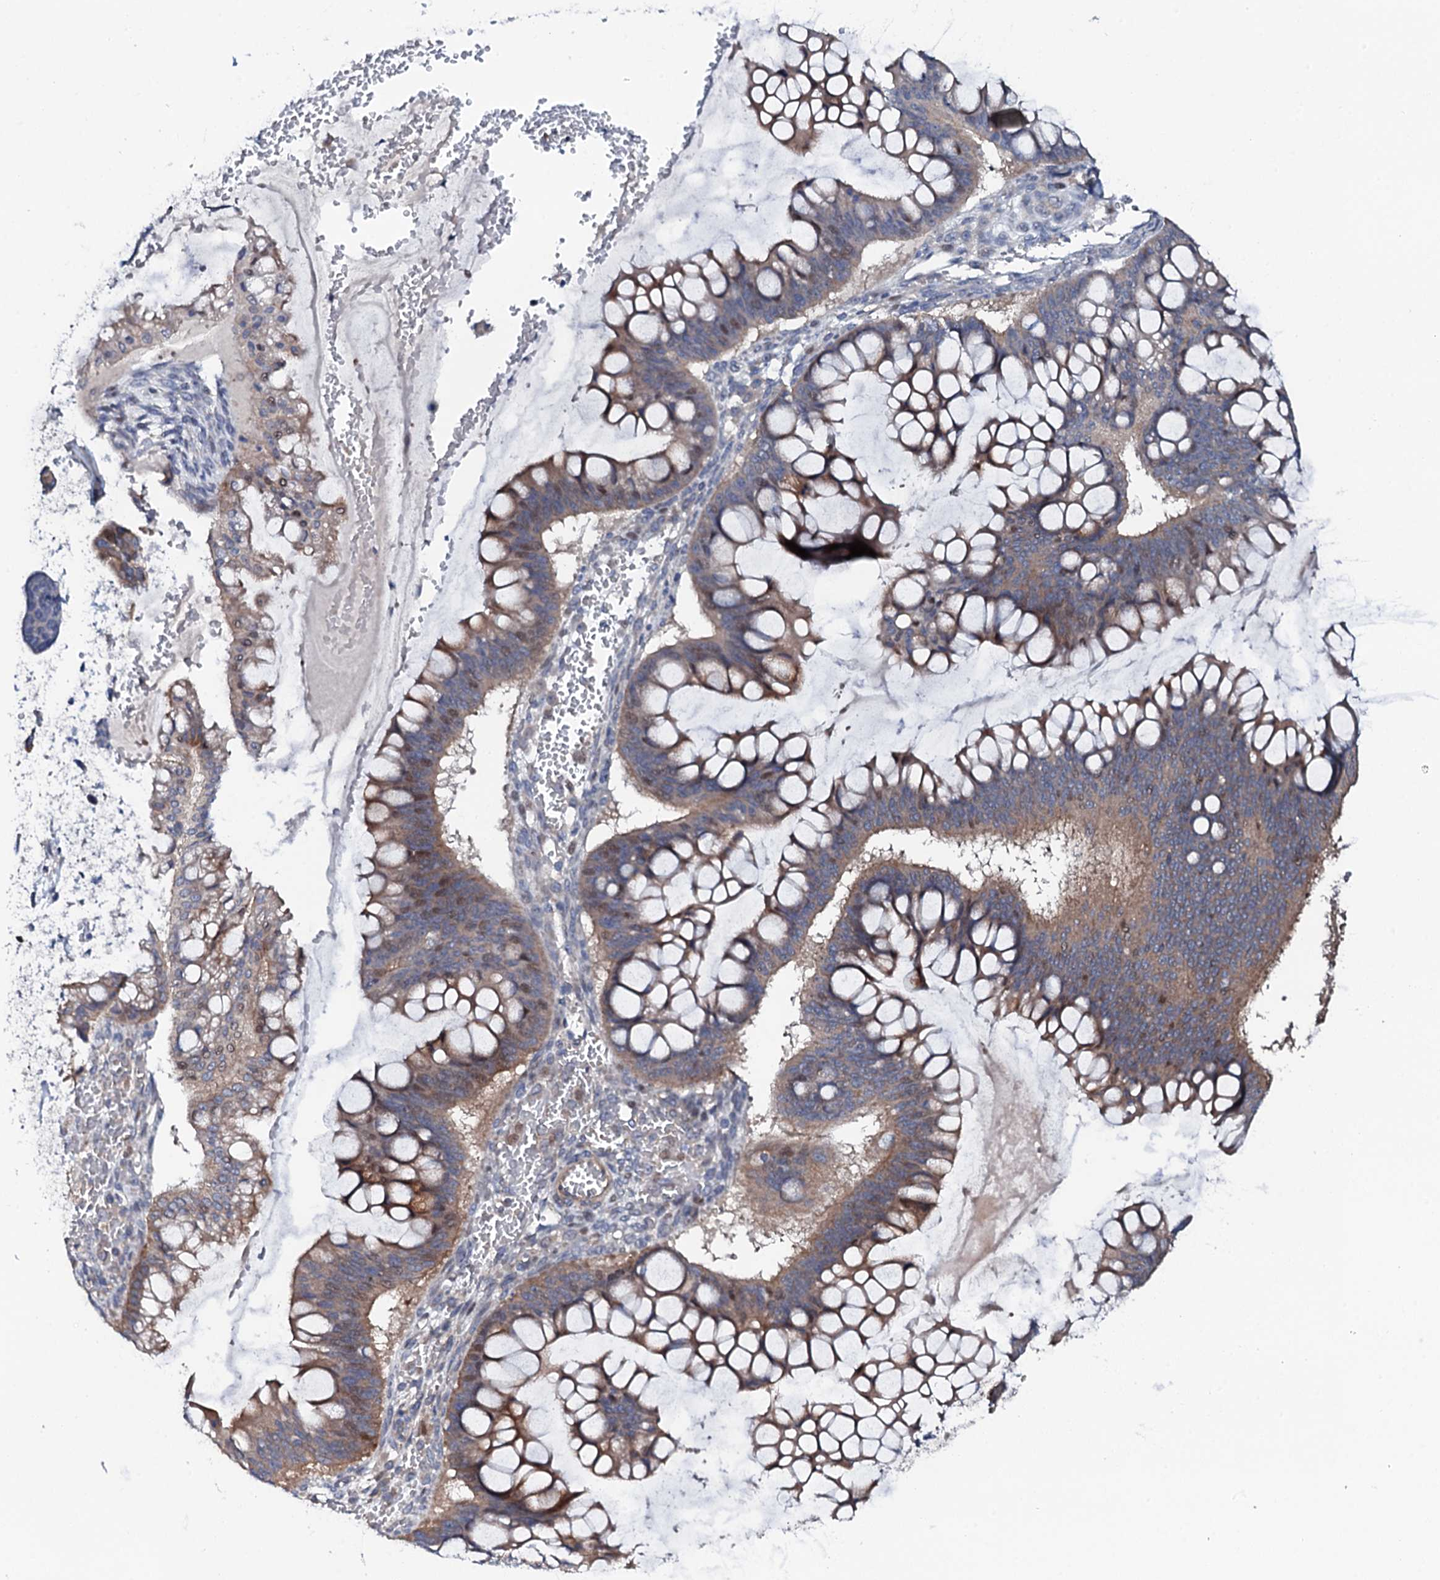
{"staining": {"intensity": "moderate", "quantity": "25%-75%", "location": "cytoplasmic/membranous,nuclear"}, "tissue": "ovarian cancer", "cell_type": "Tumor cells", "image_type": "cancer", "snomed": [{"axis": "morphology", "description": "Cystadenocarcinoma, mucinous, NOS"}, {"axis": "topography", "description": "Ovary"}], "caption": "Ovarian cancer stained with a protein marker demonstrates moderate staining in tumor cells.", "gene": "CIAO2A", "patient": {"sex": "female", "age": 73}}